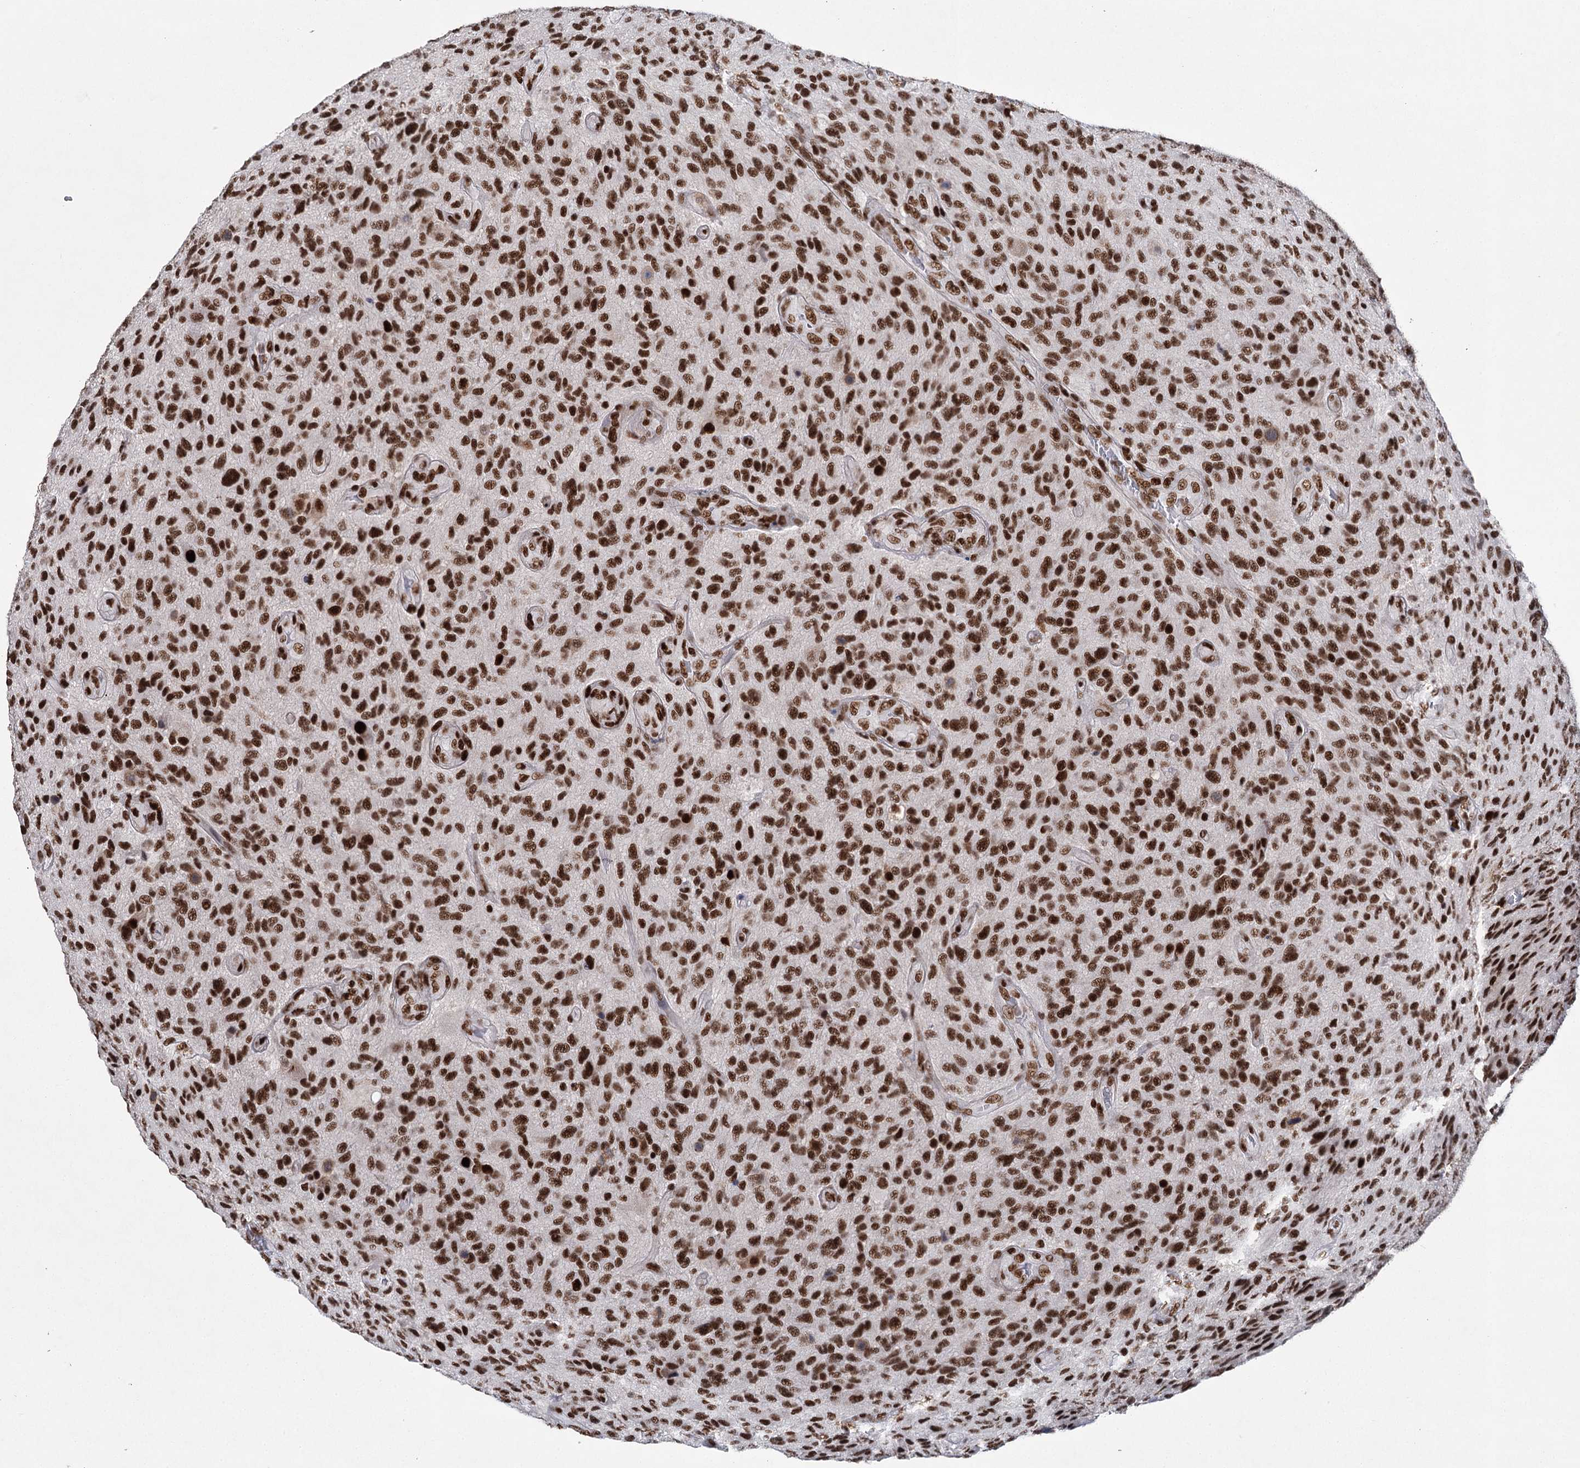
{"staining": {"intensity": "moderate", "quantity": ">75%", "location": "nuclear"}, "tissue": "glioma", "cell_type": "Tumor cells", "image_type": "cancer", "snomed": [{"axis": "morphology", "description": "Glioma, malignant, High grade"}, {"axis": "topography", "description": "Brain"}], "caption": "Human malignant glioma (high-grade) stained with a brown dye reveals moderate nuclear positive expression in about >75% of tumor cells.", "gene": "SCAF8", "patient": {"sex": "male", "age": 47}}